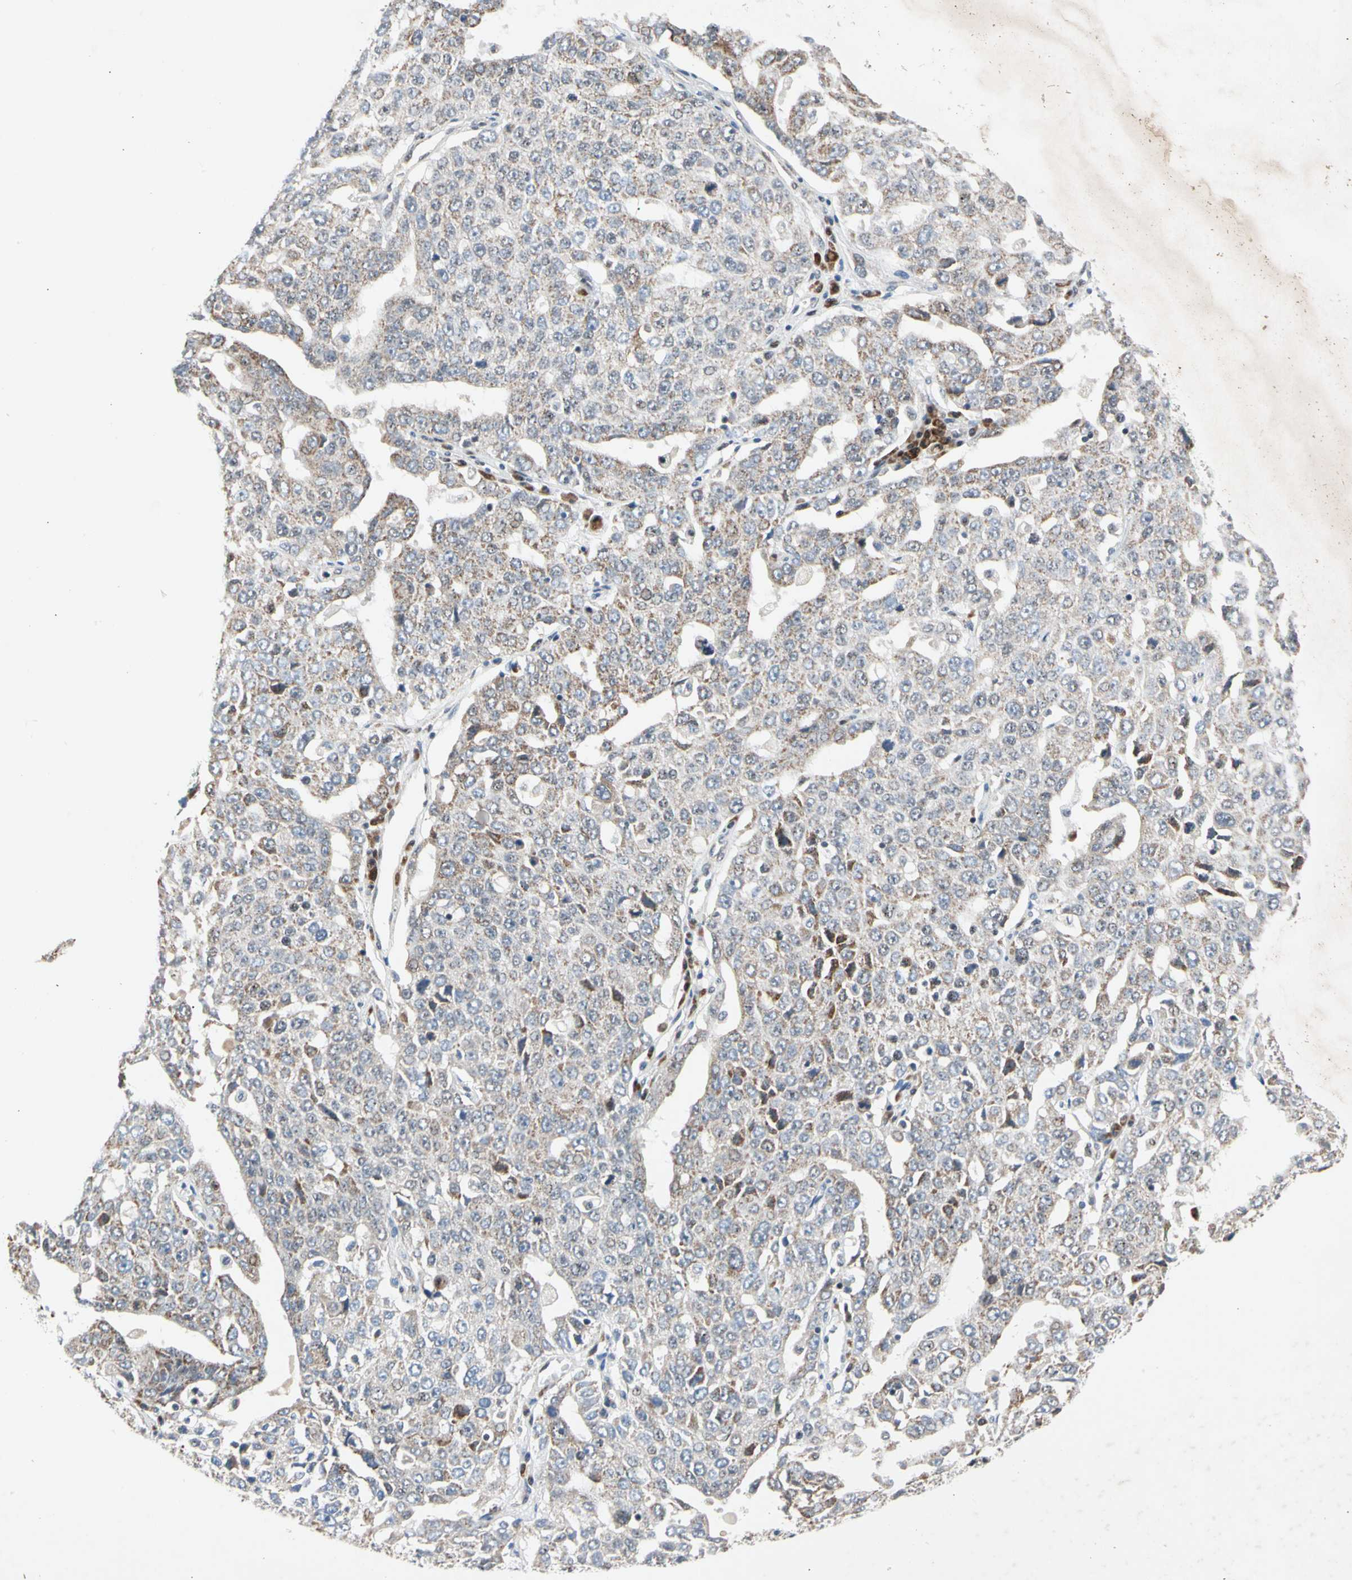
{"staining": {"intensity": "weak", "quantity": "25%-75%", "location": "cytoplasmic/membranous"}, "tissue": "ovarian cancer", "cell_type": "Tumor cells", "image_type": "cancer", "snomed": [{"axis": "morphology", "description": "Carcinoma, endometroid"}, {"axis": "topography", "description": "Ovary"}], "caption": "This image shows ovarian cancer (endometroid carcinoma) stained with immunohistochemistry (IHC) to label a protein in brown. The cytoplasmic/membranous of tumor cells show weak positivity for the protein. Nuclei are counter-stained blue.", "gene": "MARK1", "patient": {"sex": "female", "age": 62}}